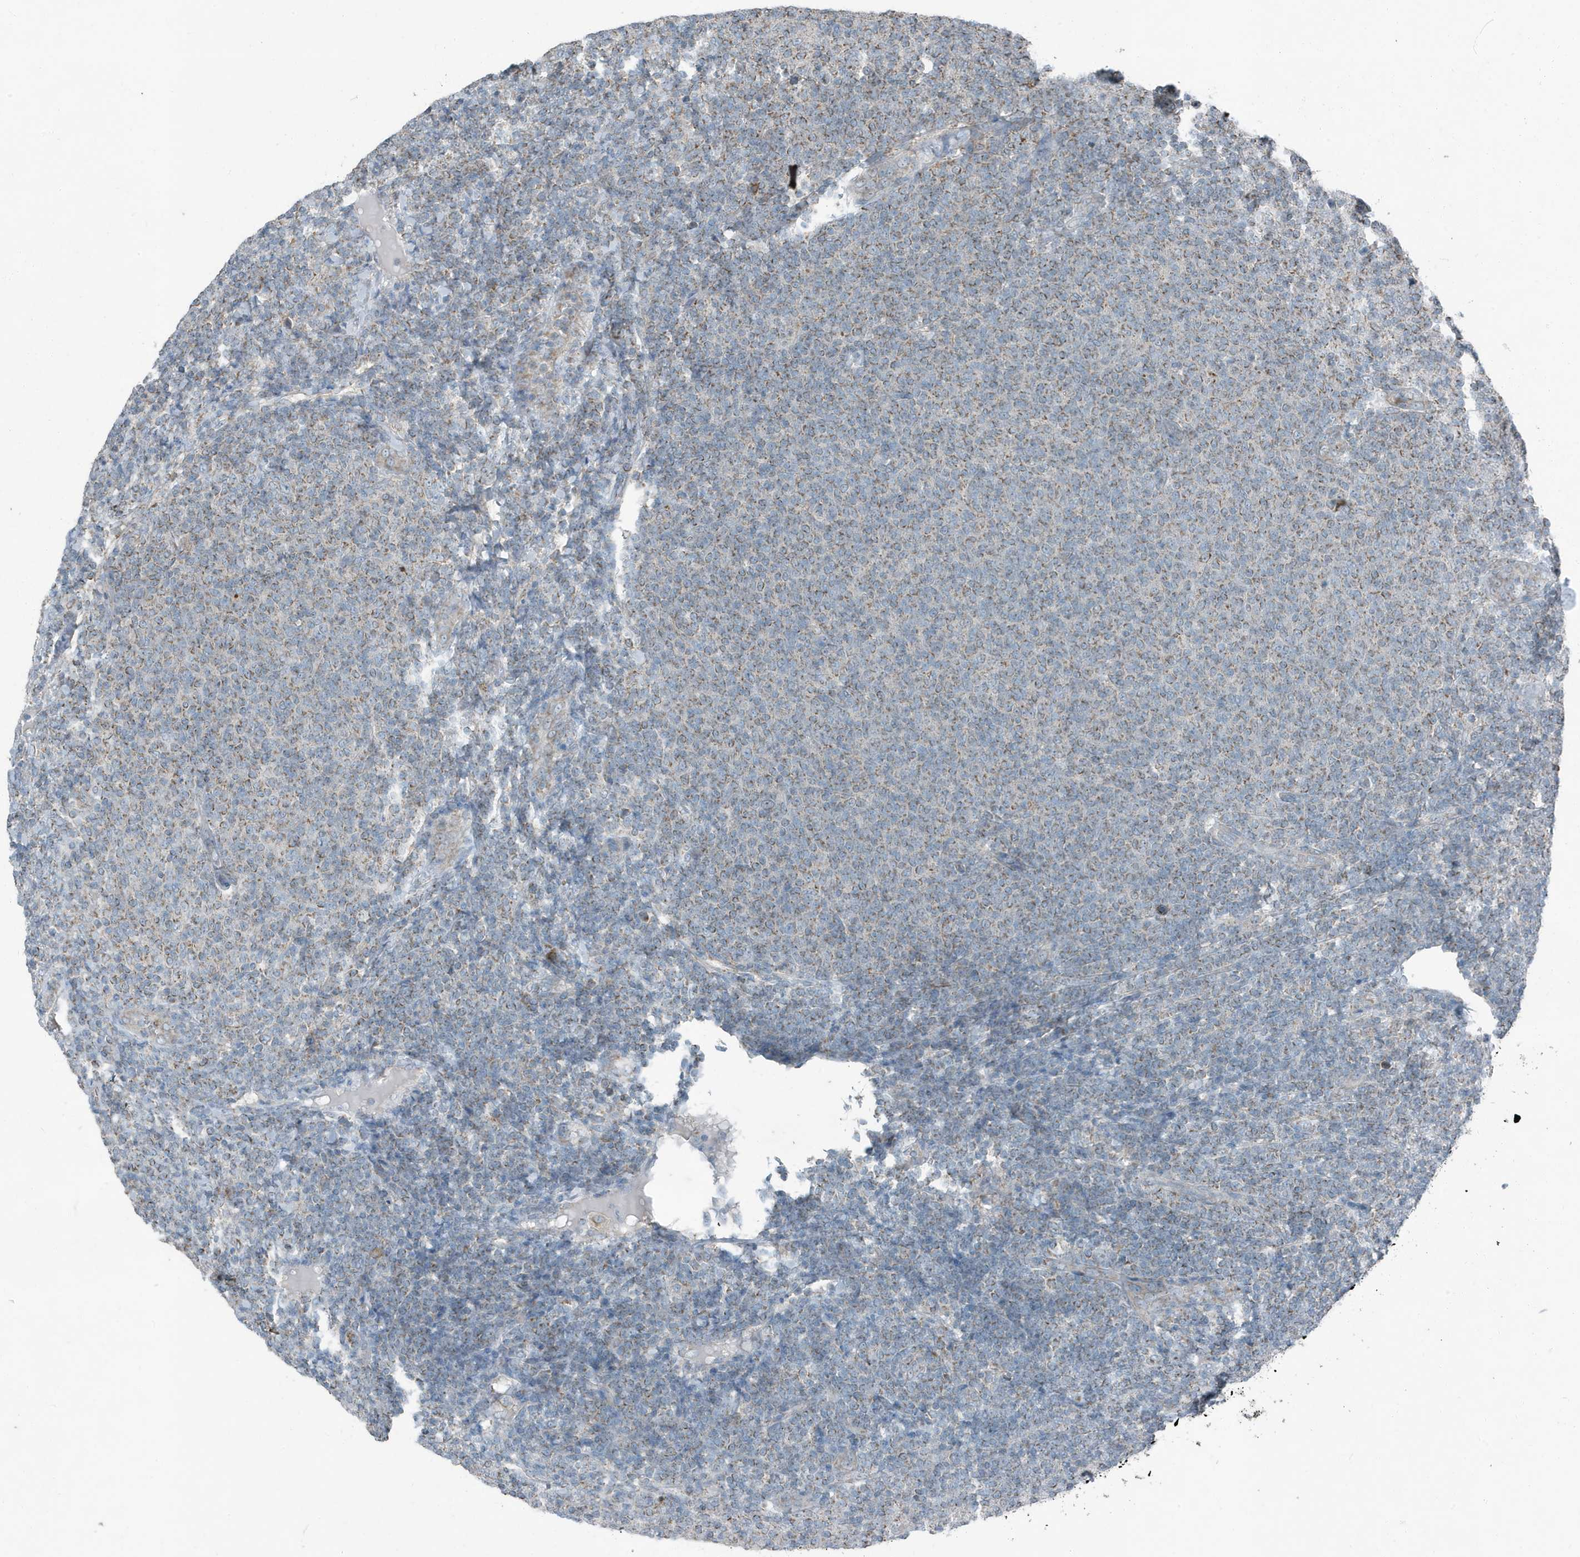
{"staining": {"intensity": "weak", "quantity": "25%-75%", "location": "cytoplasmic/membranous"}, "tissue": "lymphoma", "cell_type": "Tumor cells", "image_type": "cancer", "snomed": [{"axis": "morphology", "description": "Malignant lymphoma, non-Hodgkin's type, Low grade"}, {"axis": "topography", "description": "Lymph node"}], "caption": "The immunohistochemical stain highlights weak cytoplasmic/membranous staining in tumor cells of low-grade malignant lymphoma, non-Hodgkin's type tissue. (Stains: DAB (3,3'-diaminobenzidine) in brown, nuclei in blue, Microscopy: brightfield microscopy at high magnification).", "gene": "MT-CYB", "patient": {"sex": "male", "age": 66}}